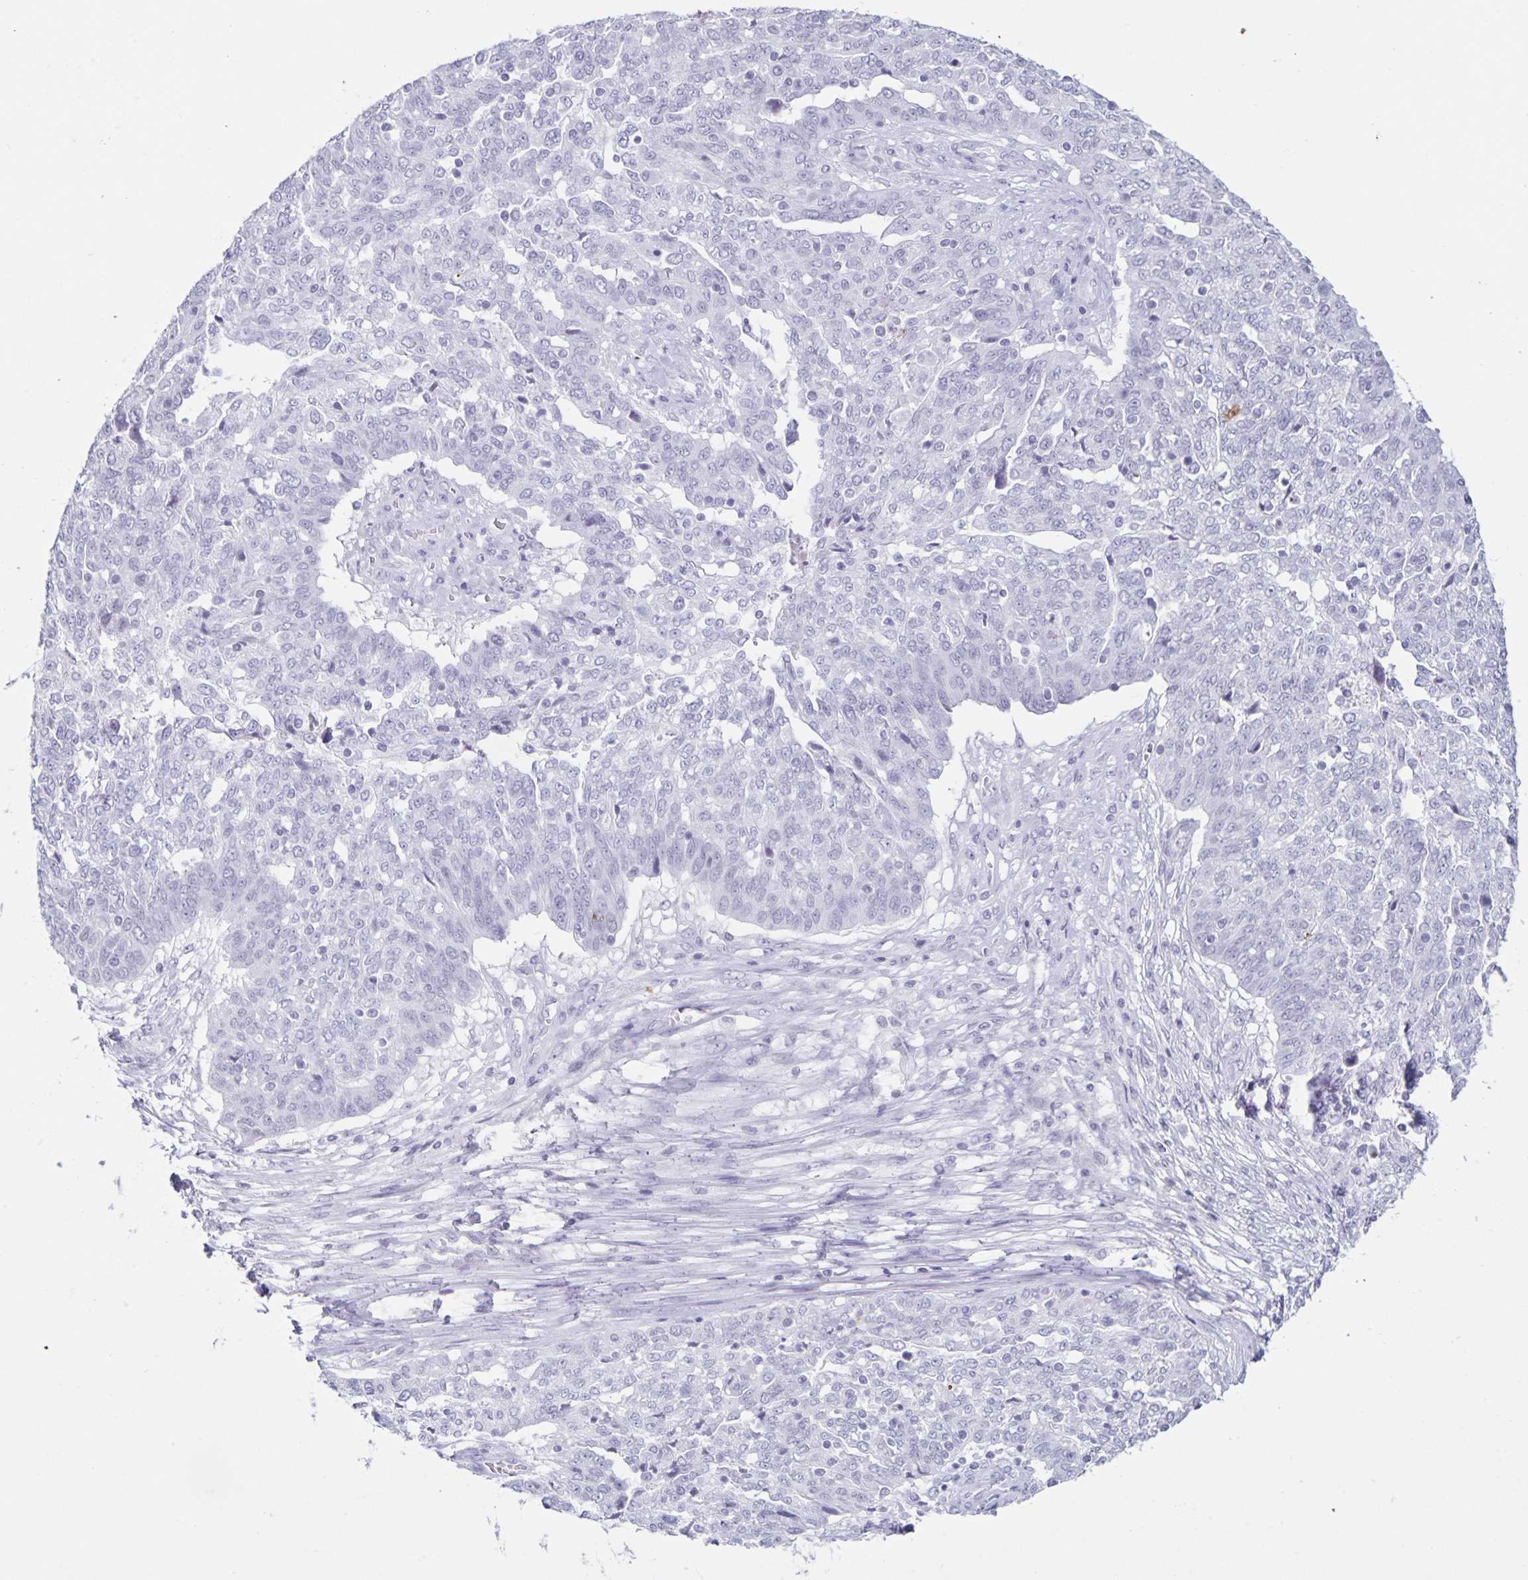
{"staining": {"intensity": "negative", "quantity": "none", "location": "none"}, "tissue": "ovarian cancer", "cell_type": "Tumor cells", "image_type": "cancer", "snomed": [{"axis": "morphology", "description": "Cystadenocarcinoma, serous, NOS"}, {"axis": "topography", "description": "Ovary"}], "caption": "This is an IHC image of human ovarian cancer. There is no staining in tumor cells.", "gene": "LCE6A", "patient": {"sex": "female", "age": 67}}